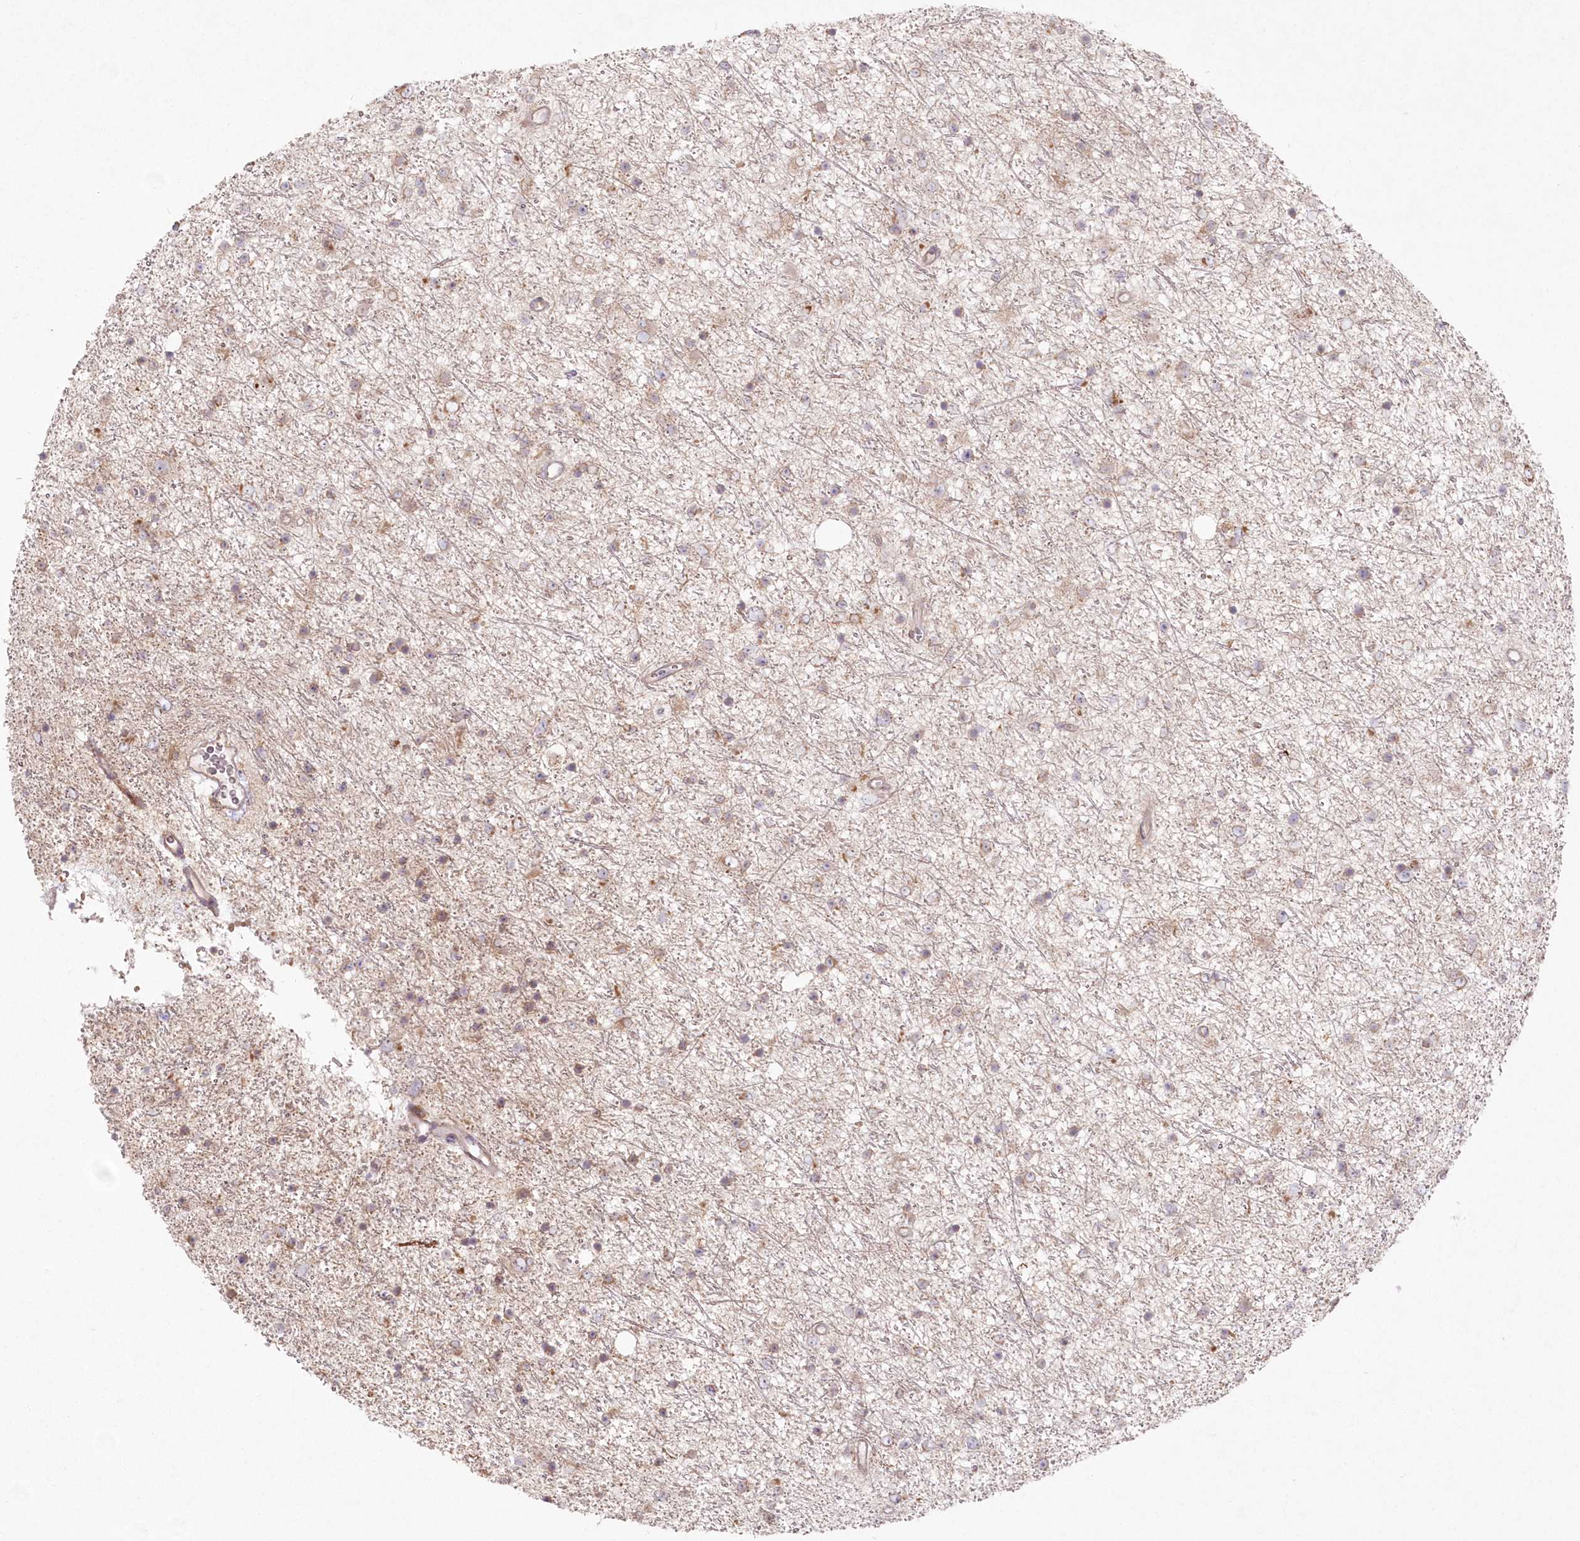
{"staining": {"intensity": "negative", "quantity": "none", "location": "none"}, "tissue": "glioma", "cell_type": "Tumor cells", "image_type": "cancer", "snomed": [{"axis": "morphology", "description": "Glioma, malignant, Low grade"}, {"axis": "topography", "description": "Cerebral cortex"}], "caption": "Immunohistochemistry (IHC) of glioma displays no expression in tumor cells. The staining is performed using DAB brown chromogen with nuclei counter-stained in using hematoxylin.", "gene": "ARSB", "patient": {"sex": "female", "age": 39}}